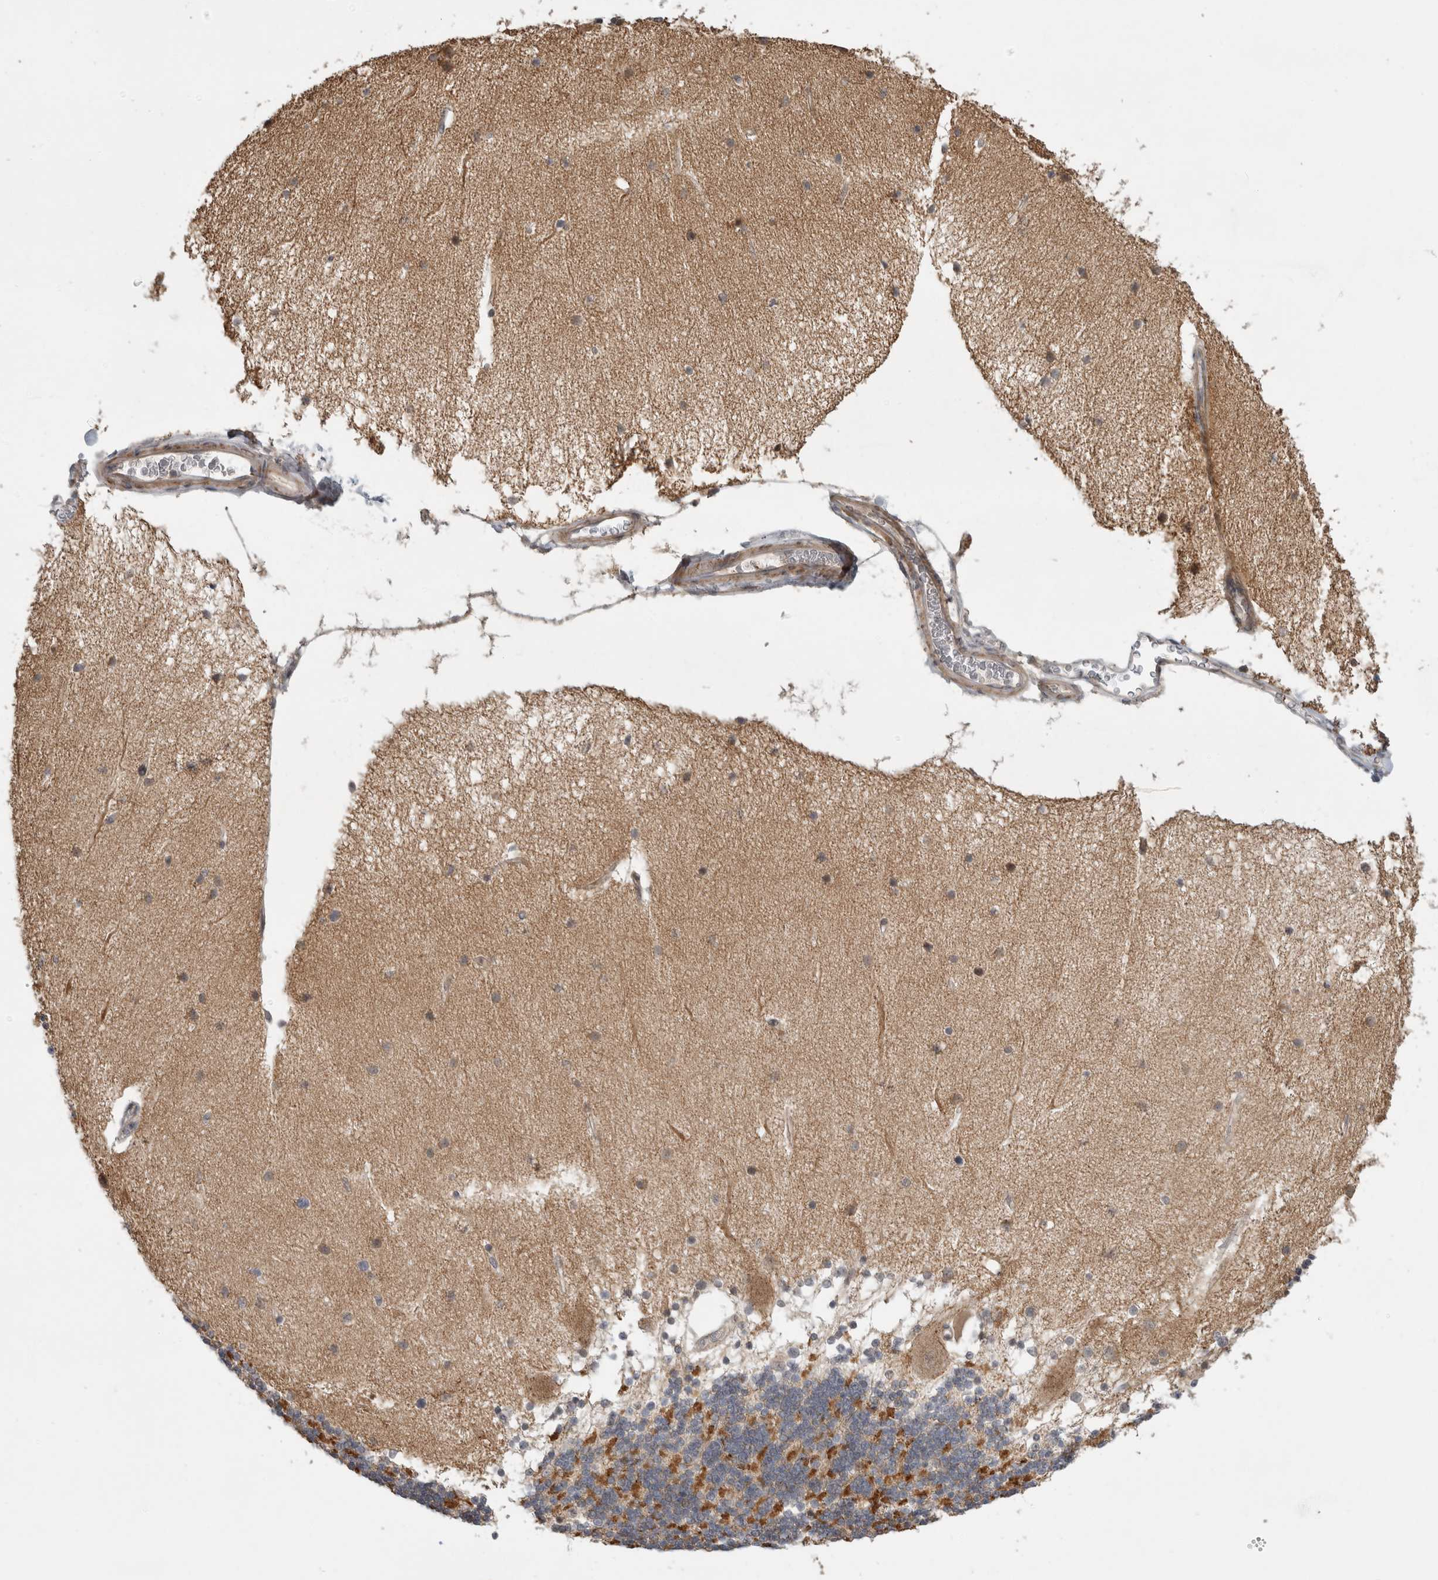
{"staining": {"intensity": "moderate", "quantity": "25%-75%", "location": "cytoplasmic/membranous"}, "tissue": "cerebellum", "cell_type": "Cells in granular layer", "image_type": "normal", "snomed": [{"axis": "morphology", "description": "Normal tissue, NOS"}, {"axis": "topography", "description": "Cerebellum"}], "caption": "A photomicrograph of human cerebellum stained for a protein exhibits moderate cytoplasmic/membranous brown staining in cells in granular layer.", "gene": "KCNIP1", "patient": {"sex": "female", "age": 54}}